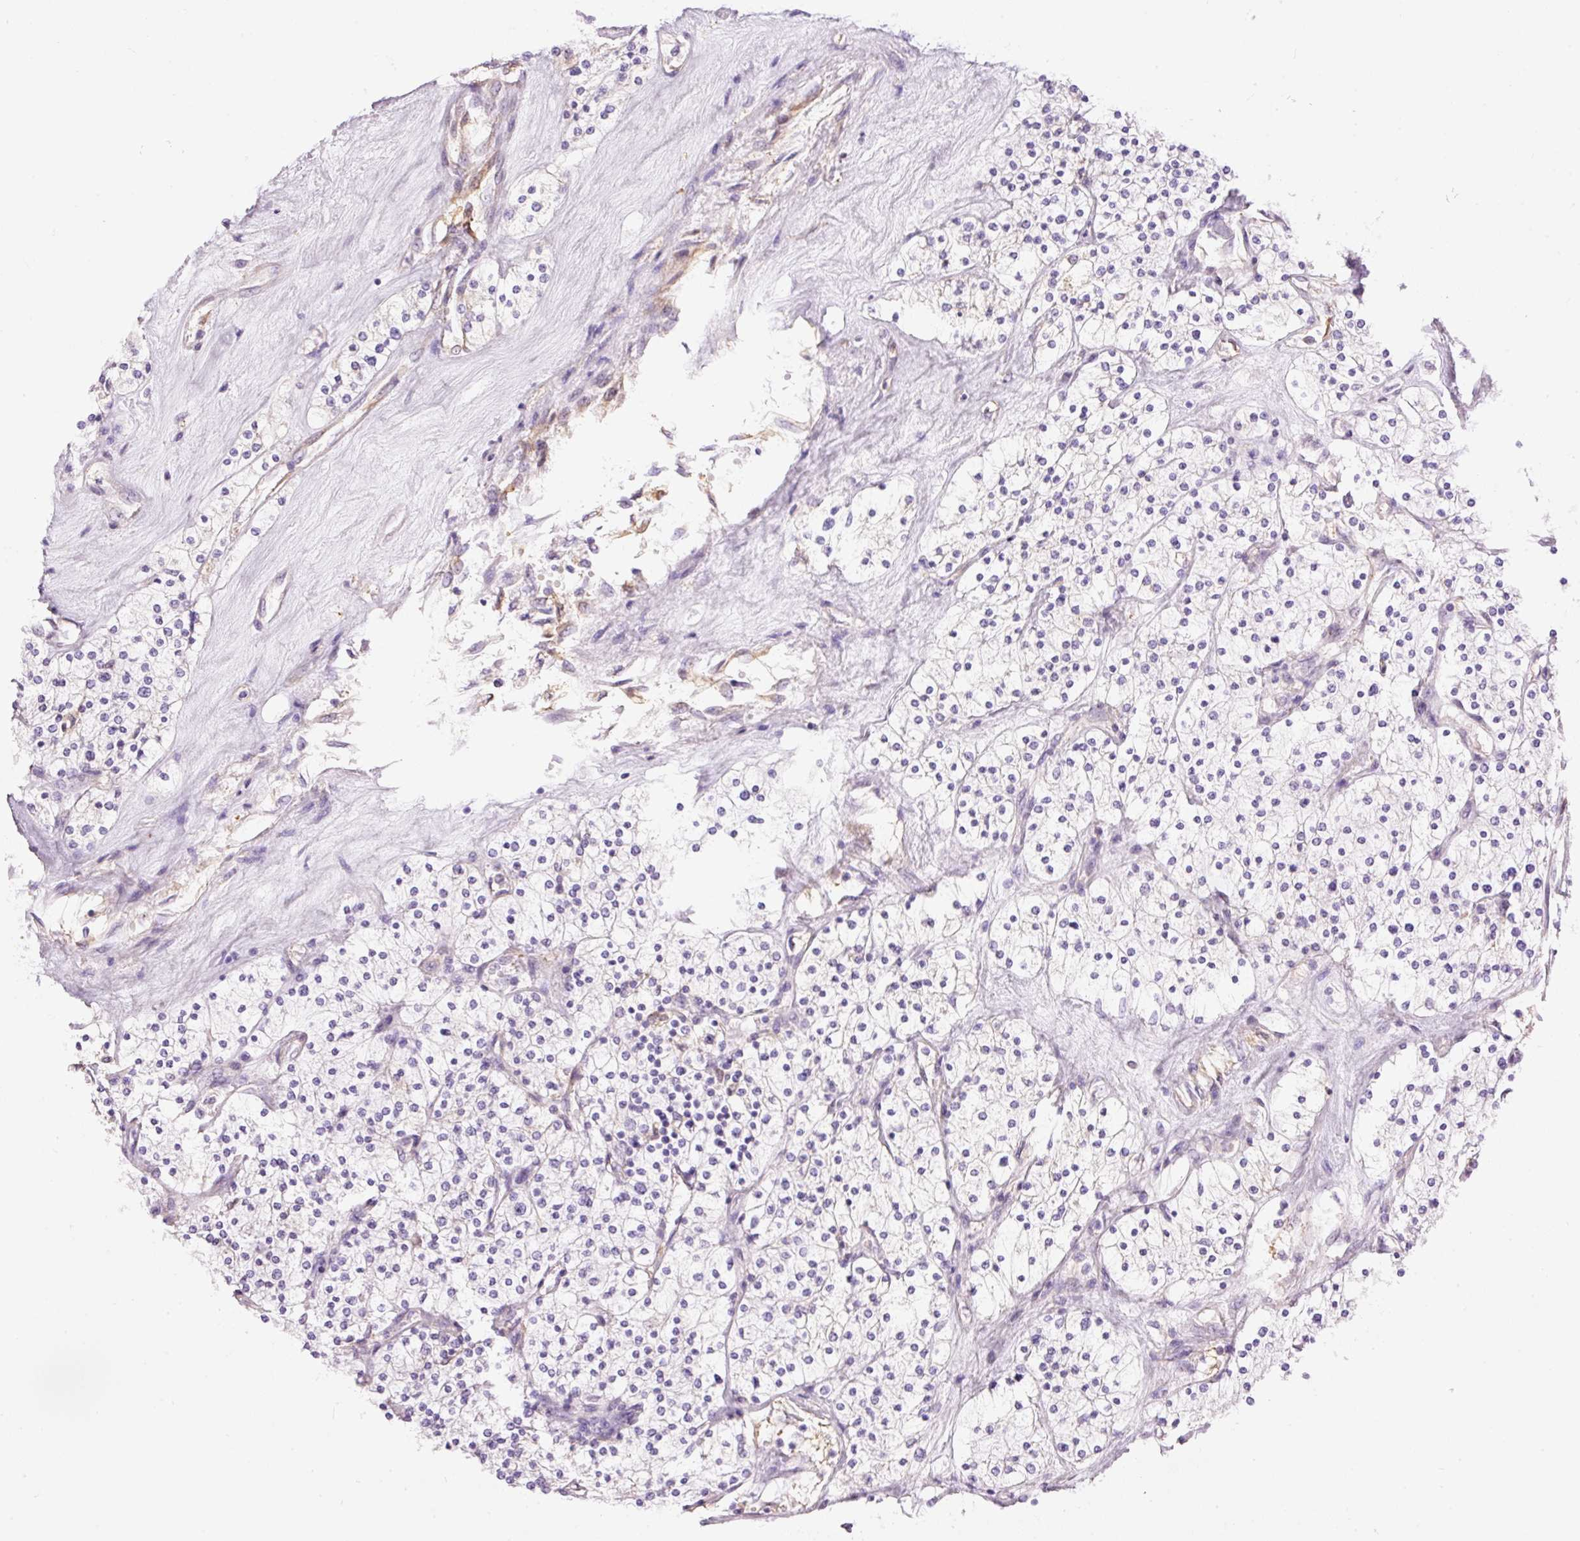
{"staining": {"intensity": "negative", "quantity": "none", "location": "none"}, "tissue": "renal cancer", "cell_type": "Tumor cells", "image_type": "cancer", "snomed": [{"axis": "morphology", "description": "Adenocarcinoma, NOS"}, {"axis": "topography", "description": "Kidney"}], "caption": "IHC photomicrograph of neoplastic tissue: adenocarcinoma (renal) stained with DAB (3,3'-diaminobenzidine) reveals no significant protein staining in tumor cells. The staining is performed using DAB (3,3'-diaminobenzidine) brown chromogen with nuclei counter-stained in using hematoxylin.", "gene": "IL10RB", "patient": {"sex": "male", "age": 80}}